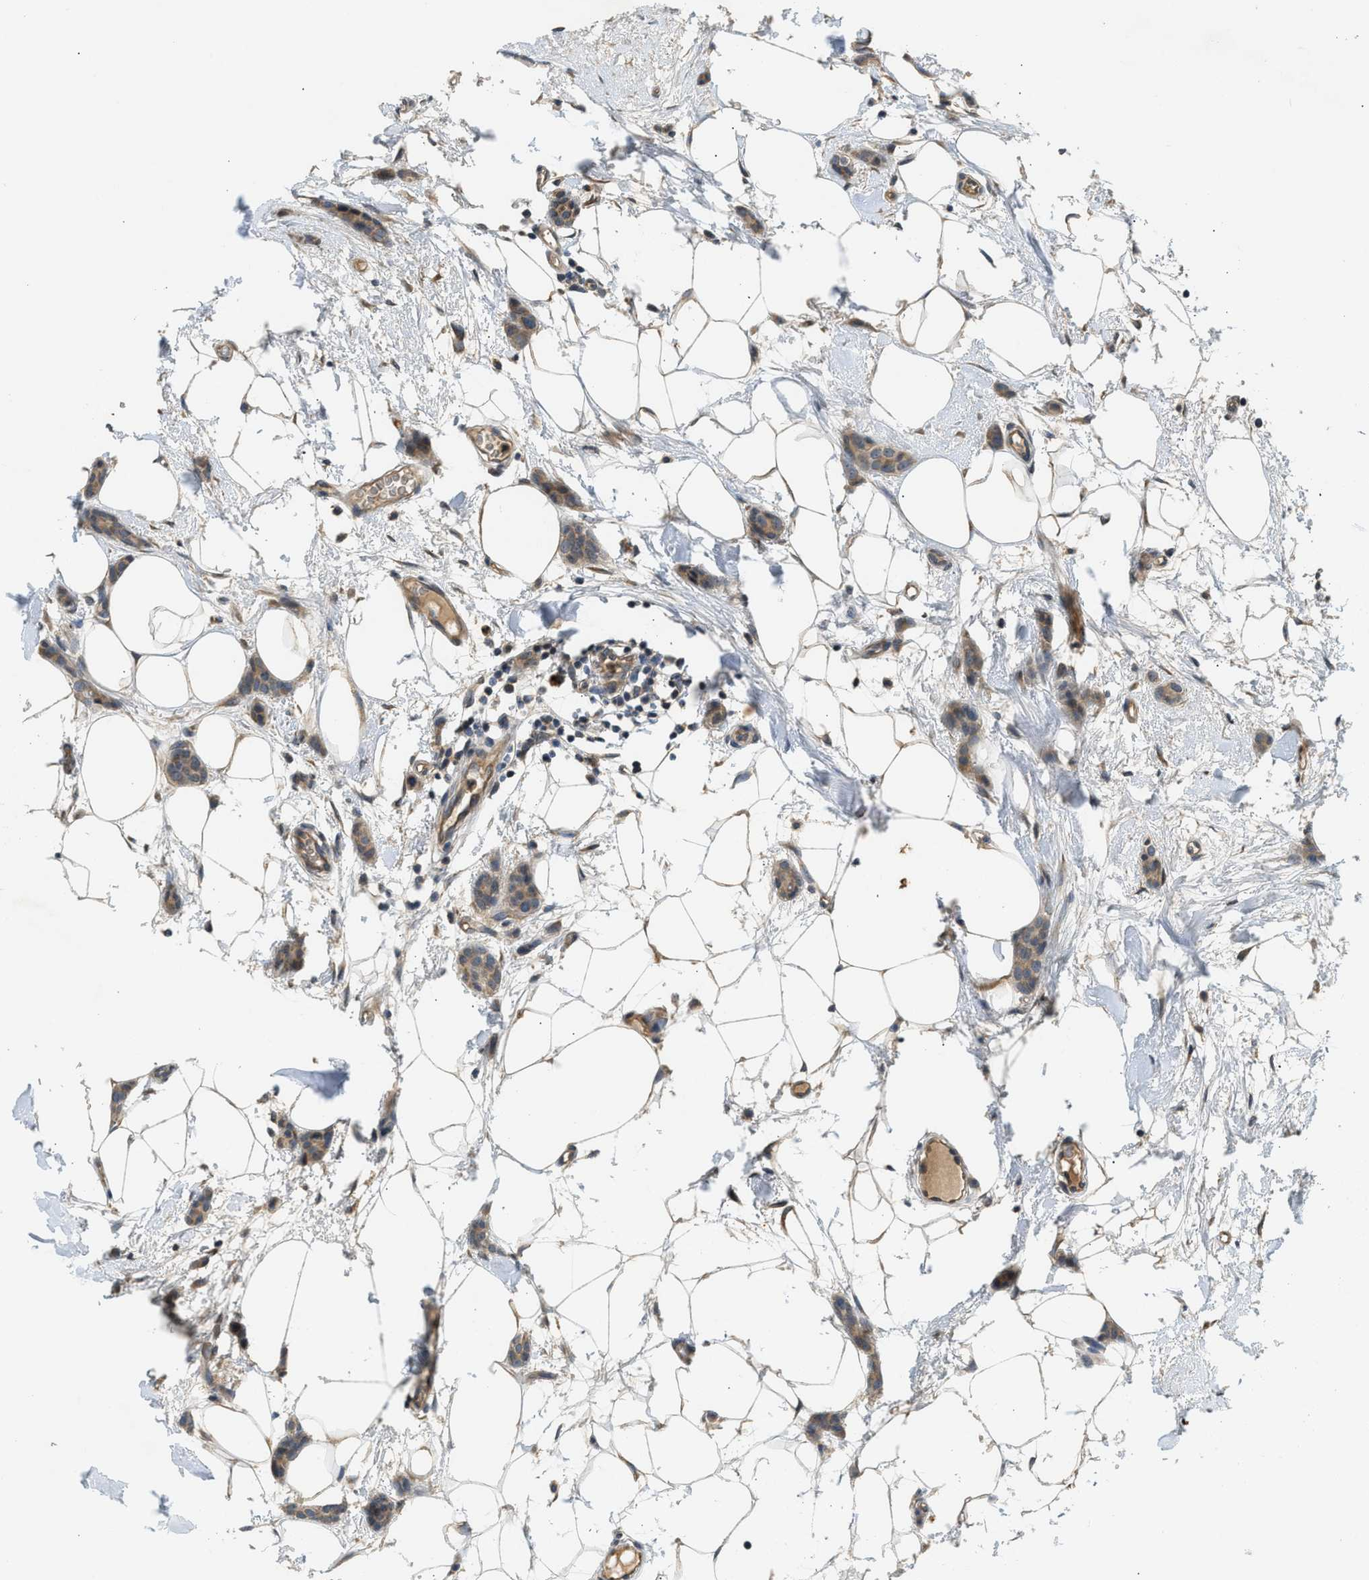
{"staining": {"intensity": "weak", "quantity": ">75%", "location": "cytoplasmic/membranous"}, "tissue": "breast cancer", "cell_type": "Tumor cells", "image_type": "cancer", "snomed": [{"axis": "morphology", "description": "Lobular carcinoma"}, {"axis": "topography", "description": "Skin"}, {"axis": "topography", "description": "Breast"}], "caption": "Breast lobular carcinoma was stained to show a protein in brown. There is low levels of weak cytoplasmic/membranous staining in approximately >75% of tumor cells. Using DAB (brown) and hematoxylin (blue) stains, captured at high magnification using brightfield microscopy.", "gene": "ADCY8", "patient": {"sex": "female", "age": 46}}